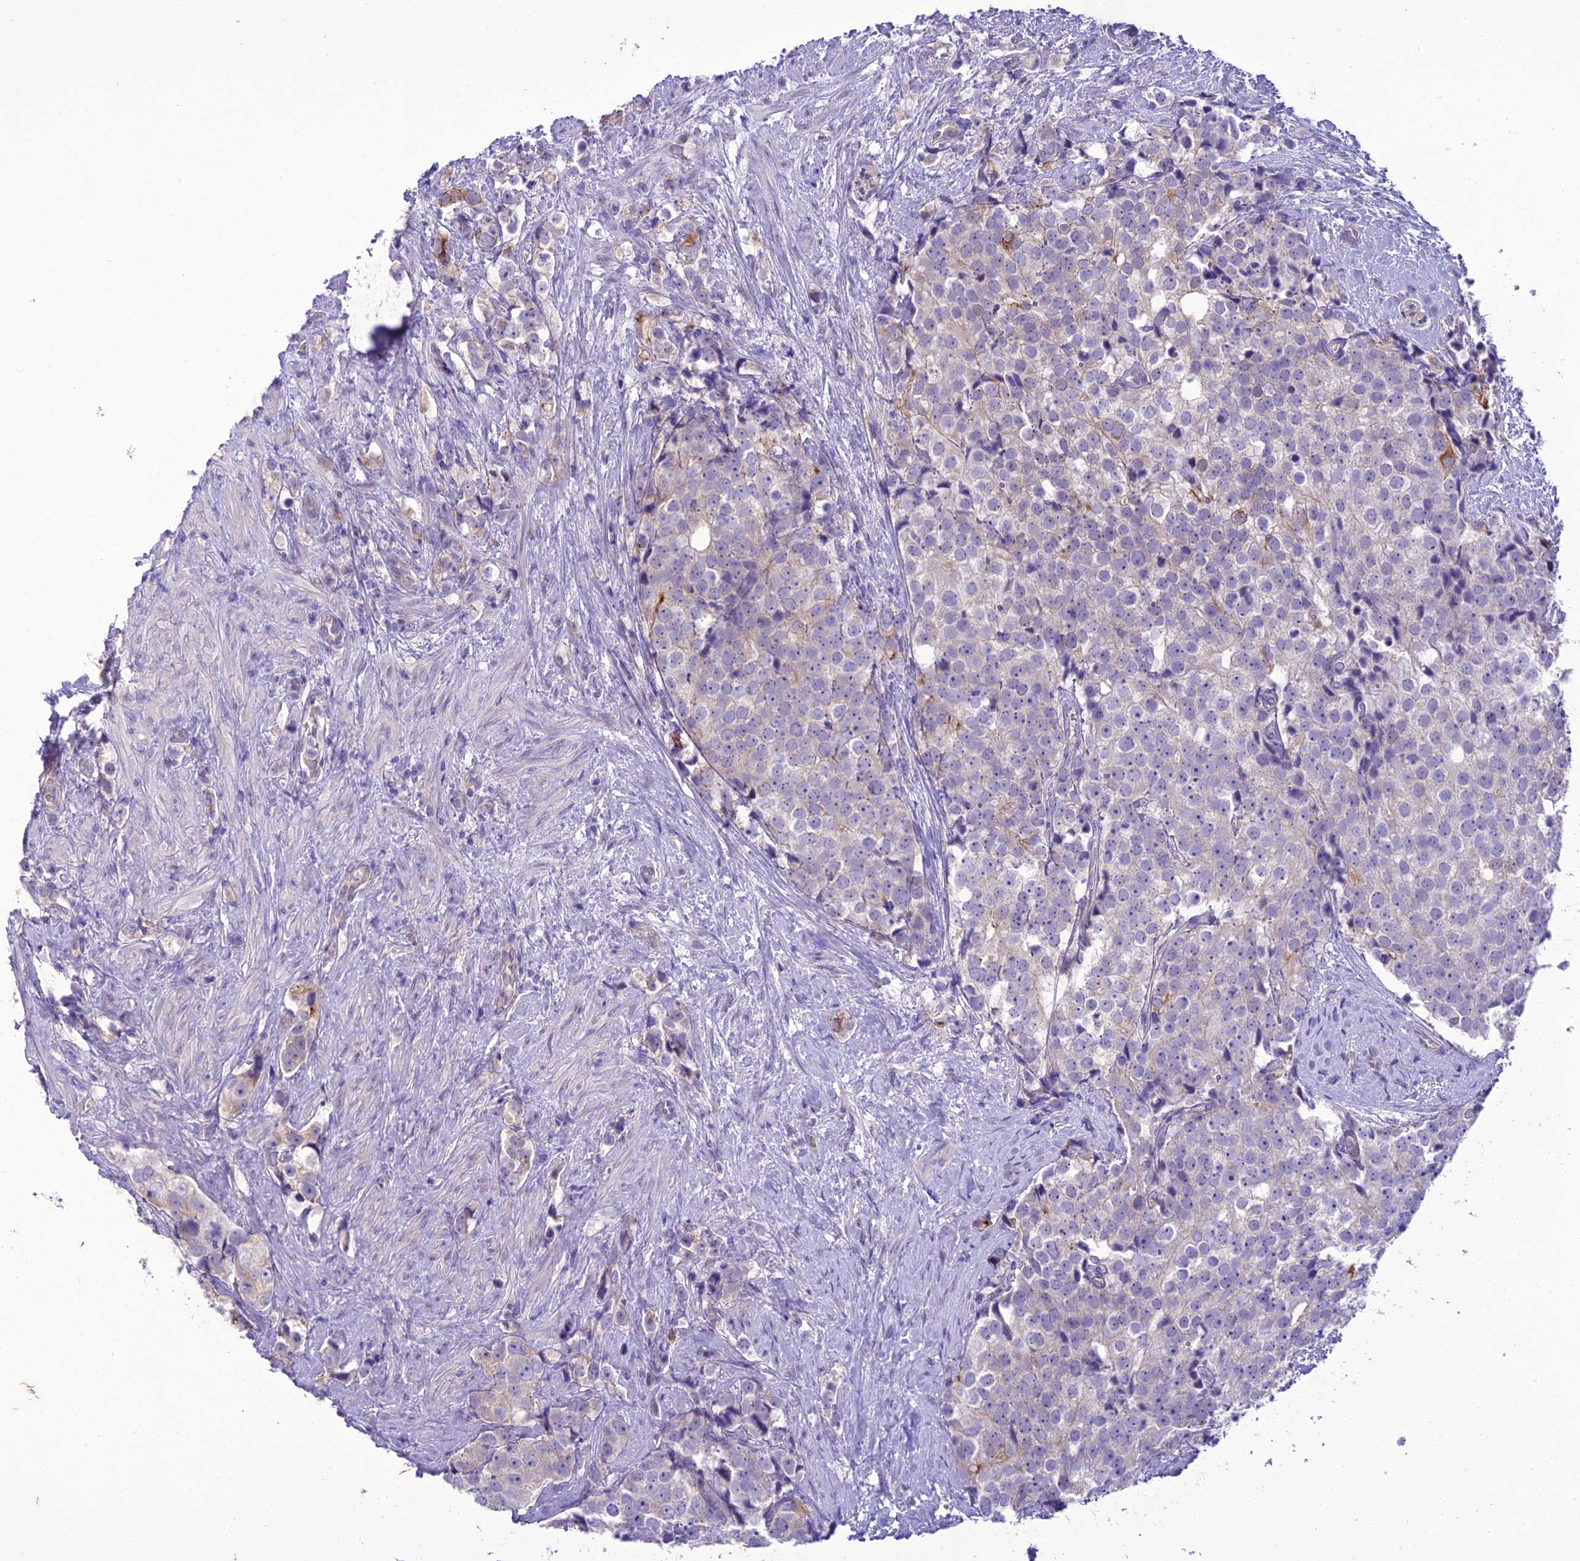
{"staining": {"intensity": "negative", "quantity": "none", "location": "none"}, "tissue": "prostate cancer", "cell_type": "Tumor cells", "image_type": "cancer", "snomed": [{"axis": "morphology", "description": "Adenocarcinoma, High grade"}, {"axis": "topography", "description": "Prostate"}], "caption": "IHC of prostate cancer reveals no positivity in tumor cells.", "gene": "SCRT1", "patient": {"sex": "male", "age": 49}}